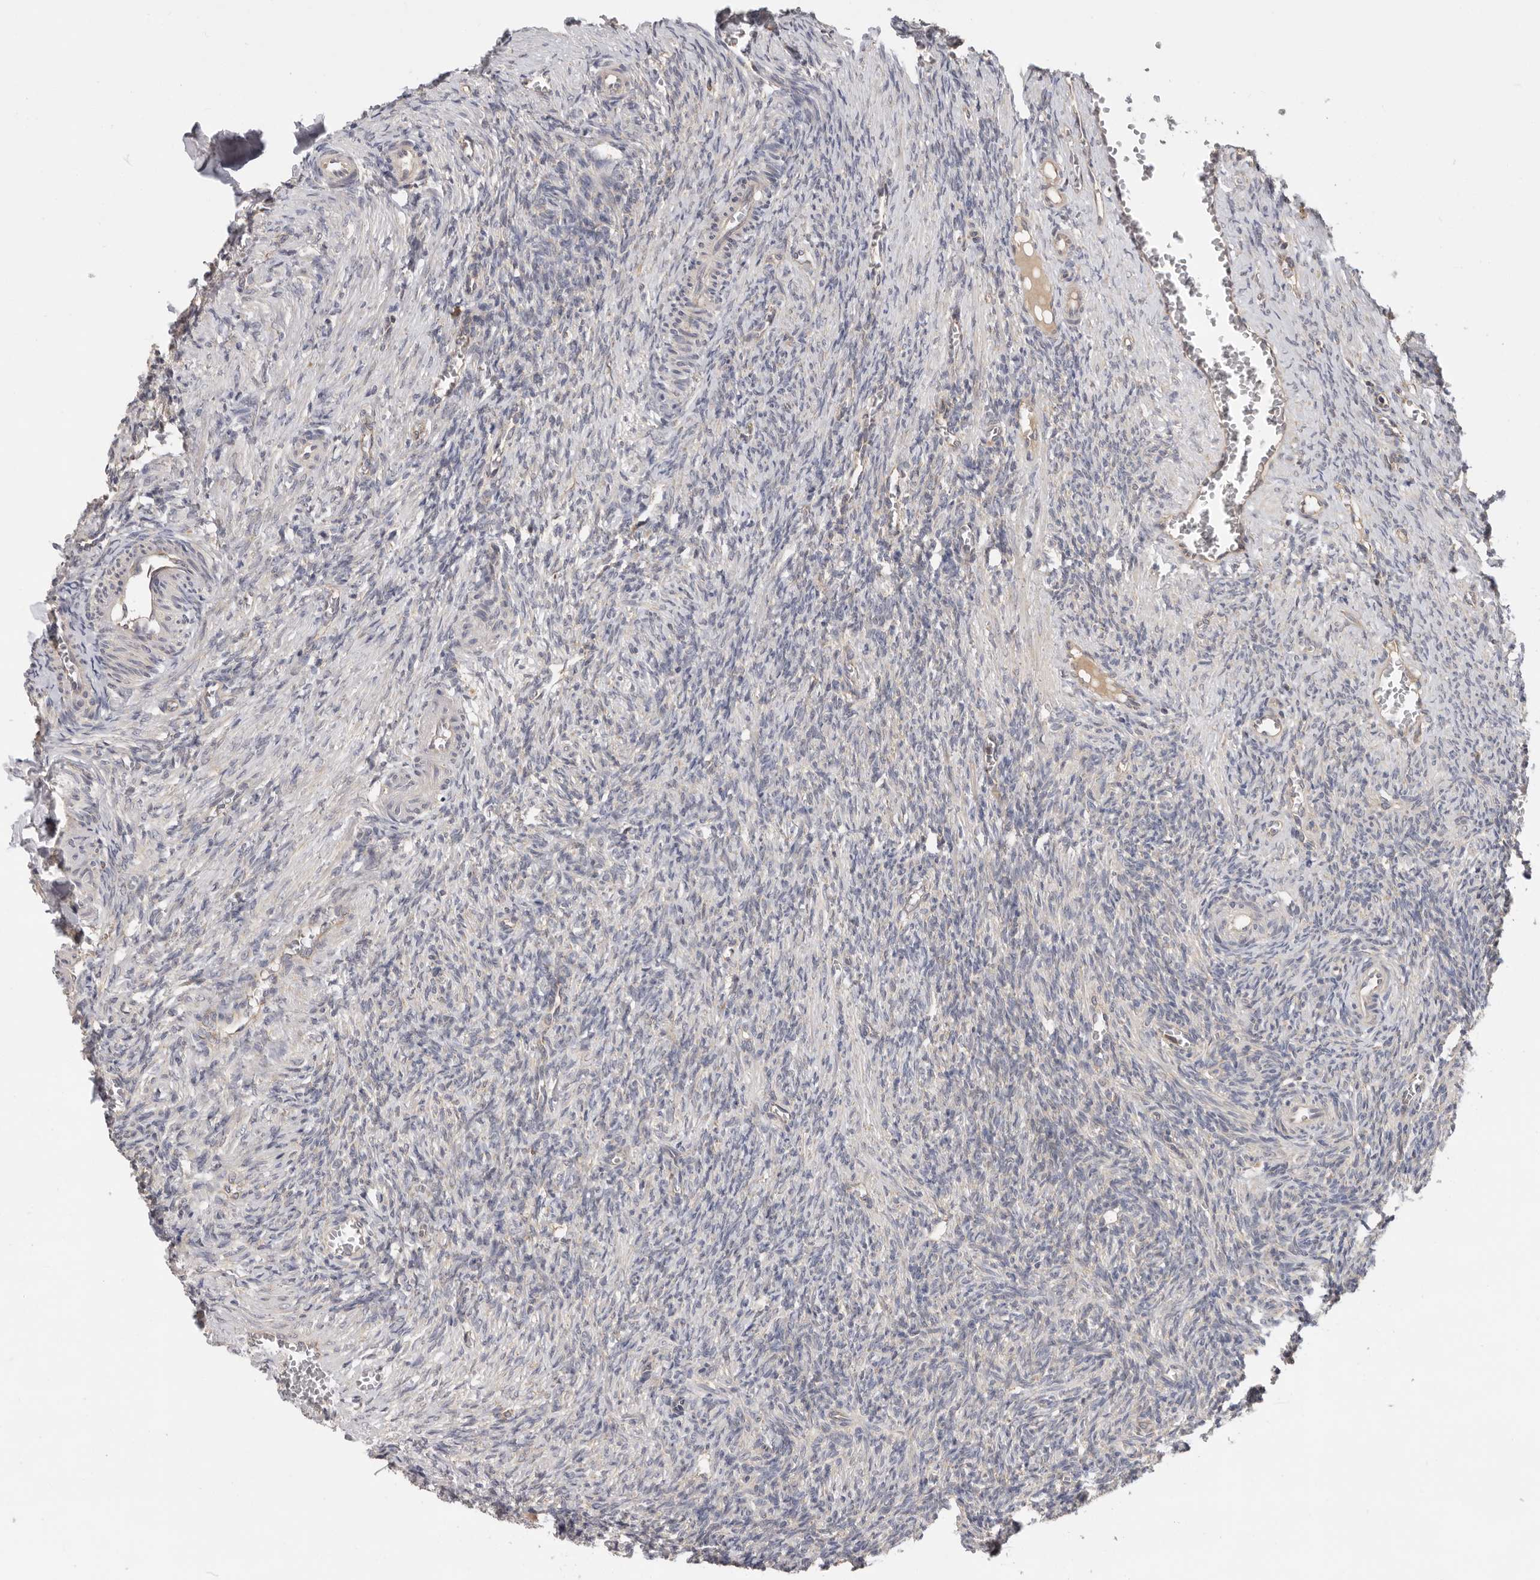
{"staining": {"intensity": "weak", "quantity": "<25%", "location": "cytoplasmic/membranous"}, "tissue": "ovary", "cell_type": "Ovarian stroma cells", "image_type": "normal", "snomed": [{"axis": "morphology", "description": "Normal tissue, NOS"}, {"axis": "topography", "description": "Ovary"}], "caption": "IHC of benign human ovary demonstrates no expression in ovarian stroma cells.", "gene": "PPP1R42", "patient": {"sex": "female", "age": 27}}